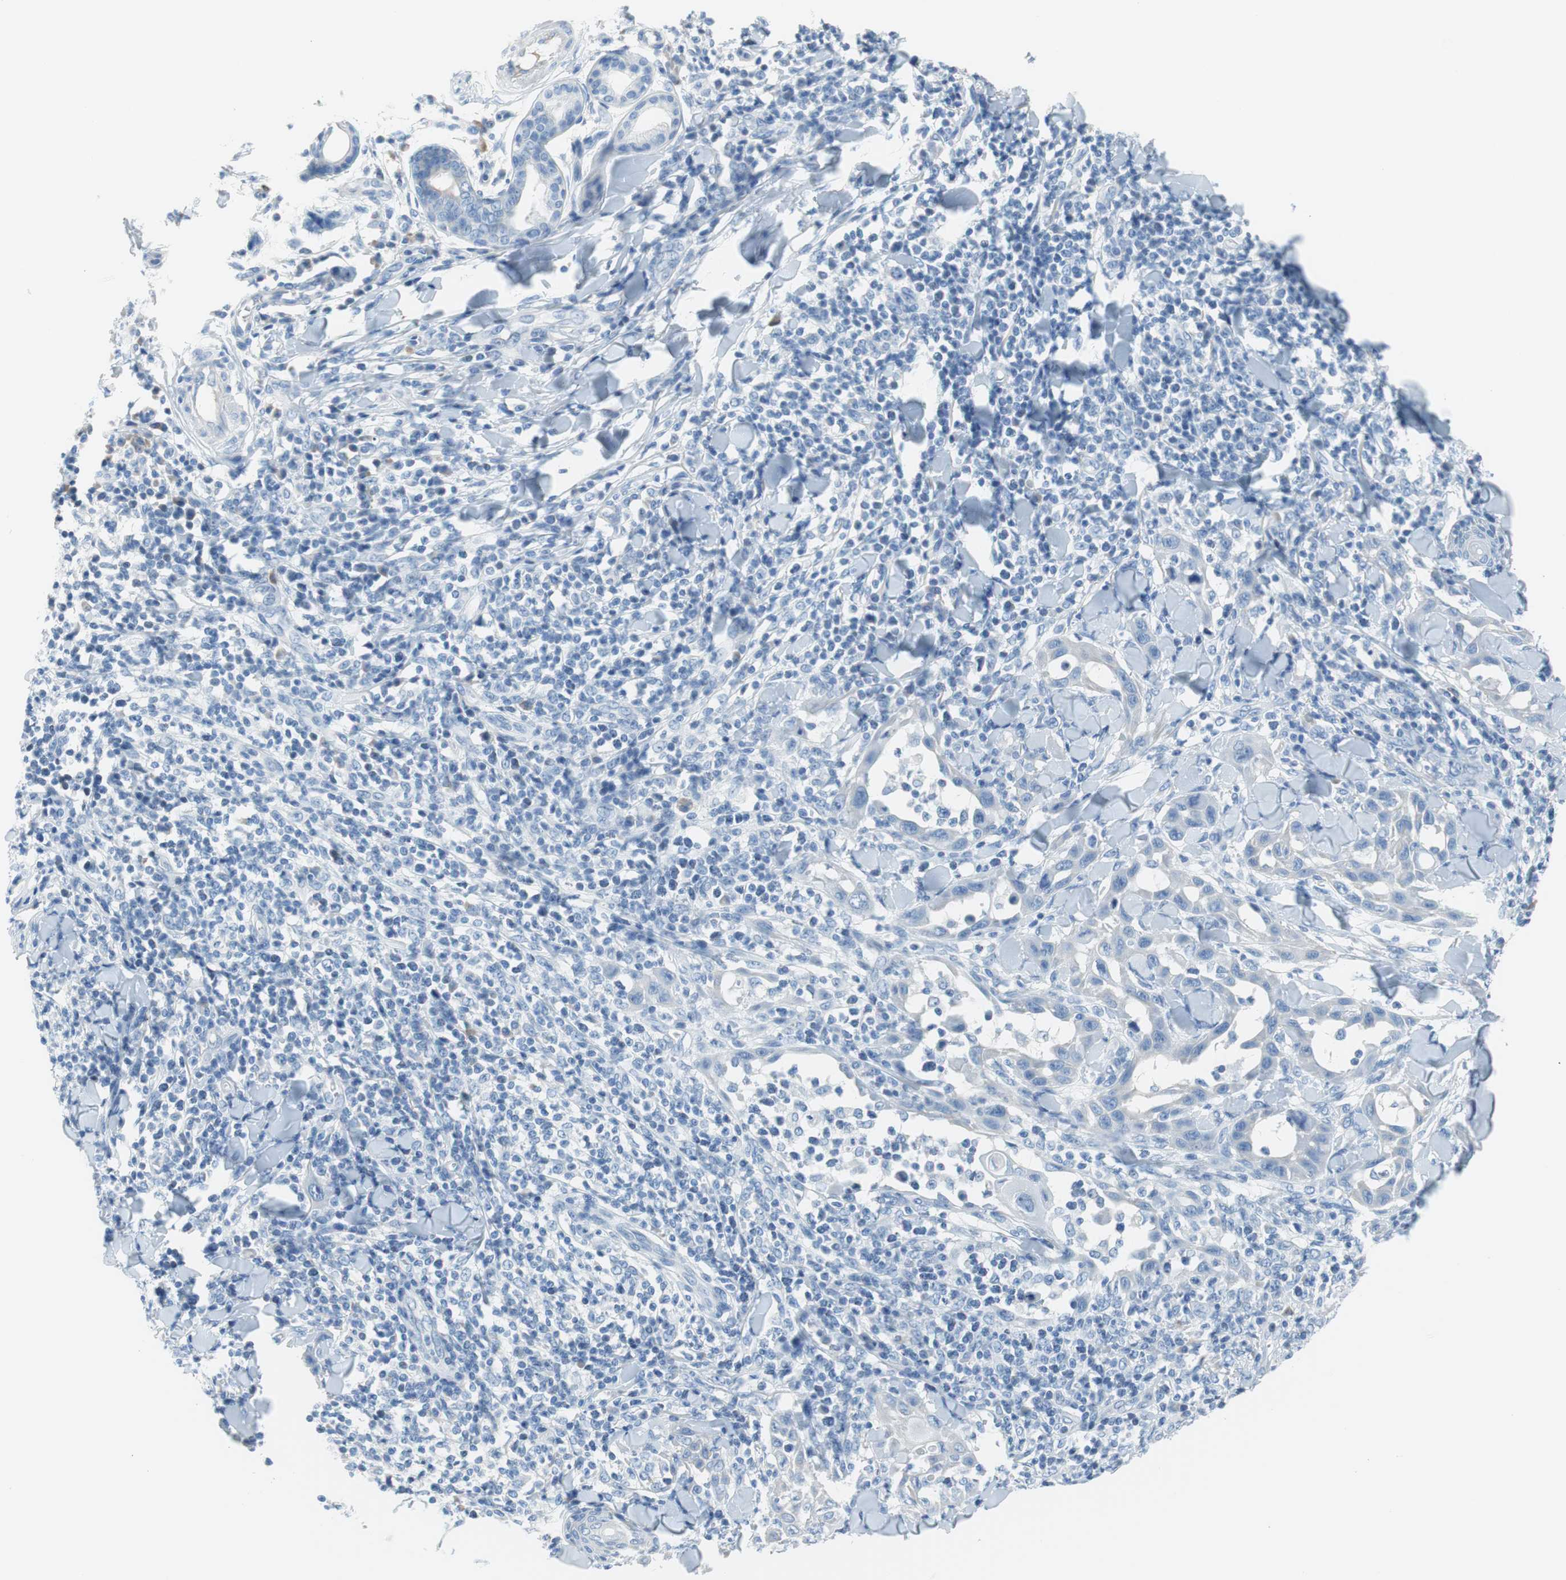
{"staining": {"intensity": "negative", "quantity": "none", "location": "none"}, "tissue": "skin cancer", "cell_type": "Tumor cells", "image_type": "cancer", "snomed": [{"axis": "morphology", "description": "Squamous cell carcinoma, NOS"}, {"axis": "topography", "description": "Skin"}], "caption": "This is an IHC photomicrograph of human skin cancer. There is no expression in tumor cells.", "gene": "MYH1", "patient": {"sex": "male", "age": 24}}